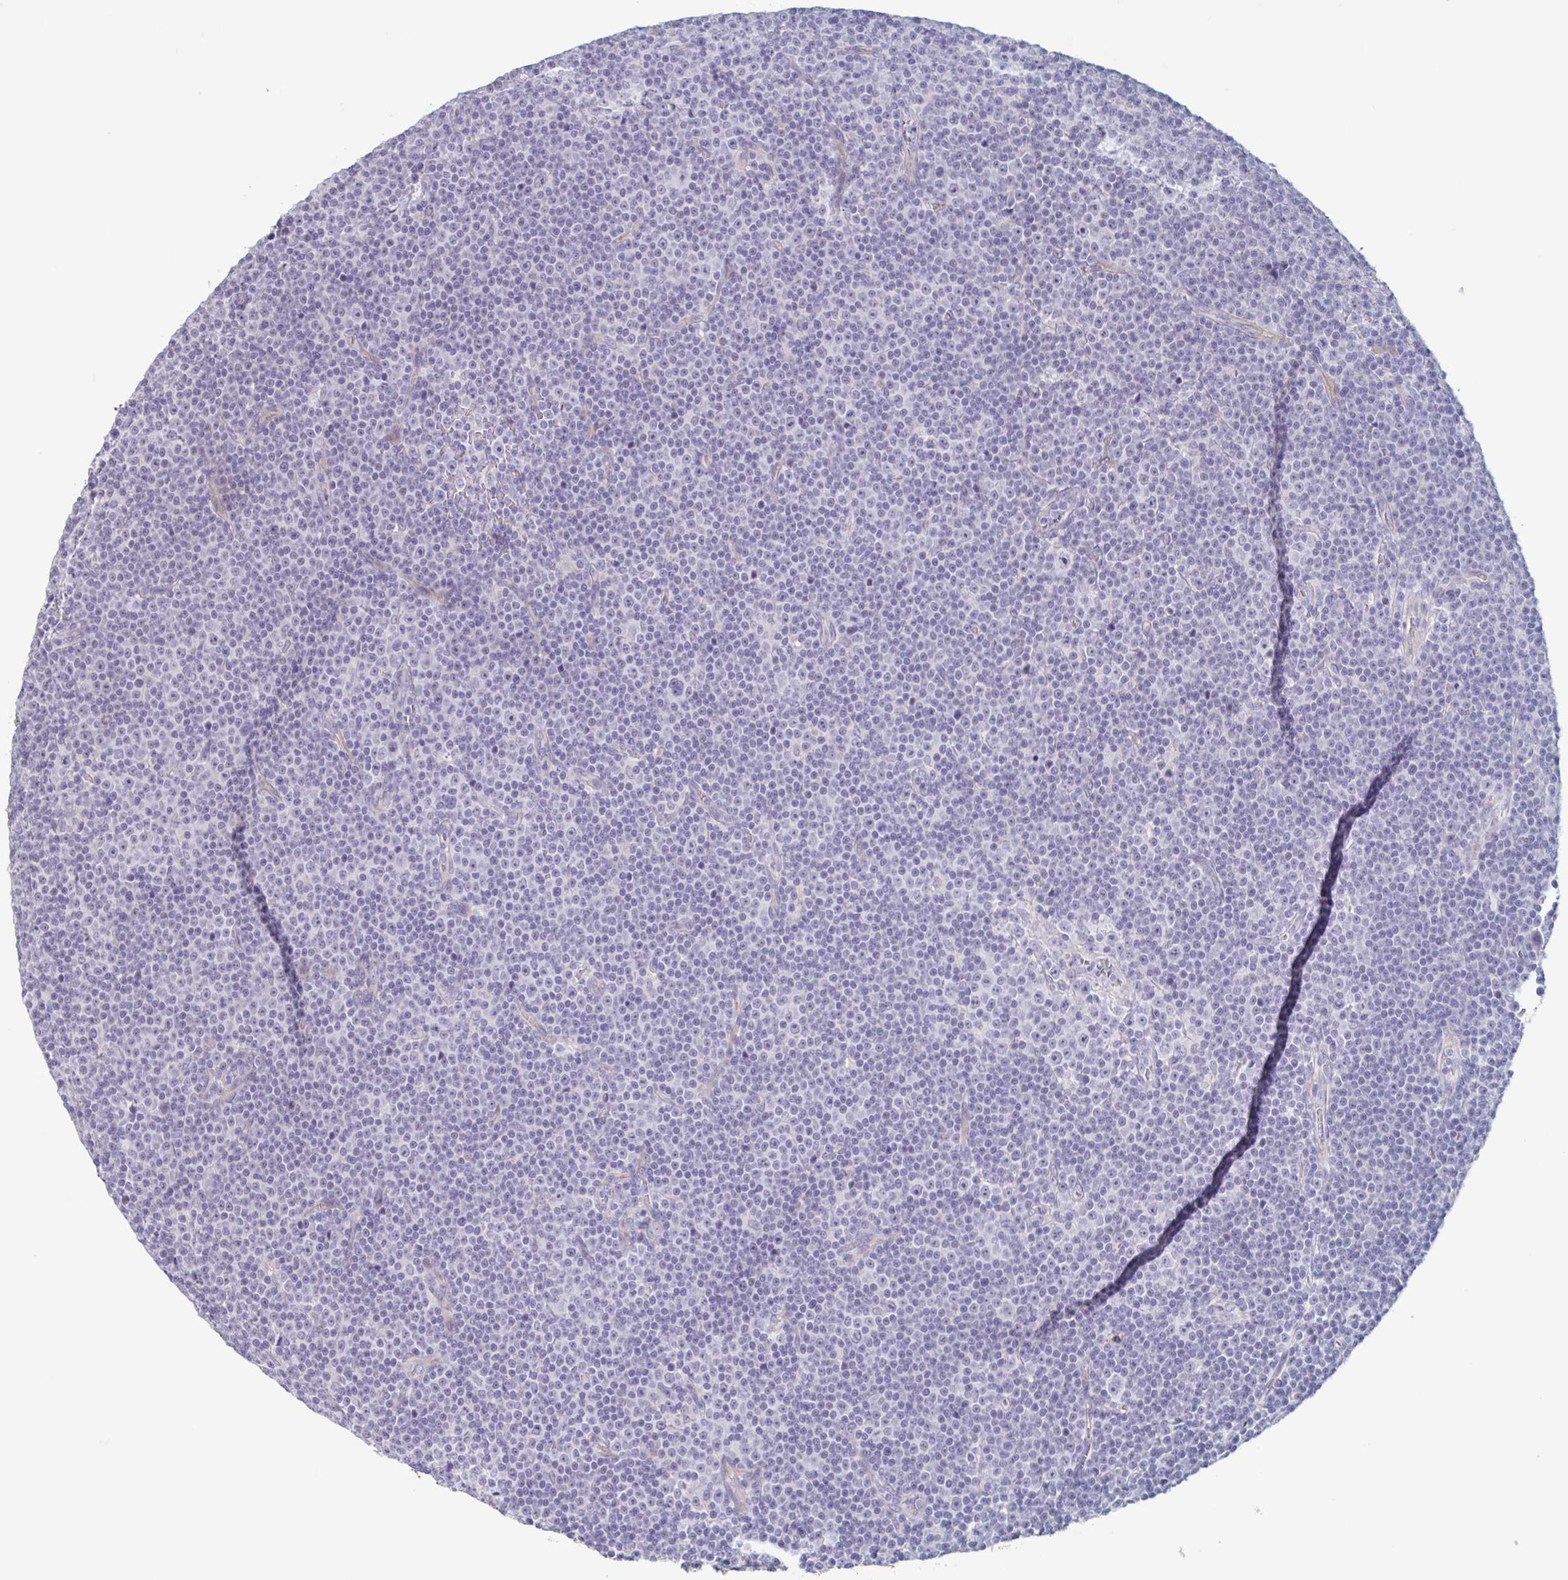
{"staining": {"intensity": "negative", "quantity": "none", "location": "none"}, "tissue": "lymphoma", "cell_type": "Tumor cells", "image_type": "cancer", "snomed": [{"axis": "morphology", "description": "Malignant lymphoma, non-Hodgkin's type, Low grade"}, {"axis": "topography", "description": "Lymph node"}], "caption": "A micrograph of human malignant lymphoma, non-Hodgkin's type (low-grade) is negative for staining in tumor cells.", "gene": "NOXRED1", "patient": {"sex": "female", "age": 67}}